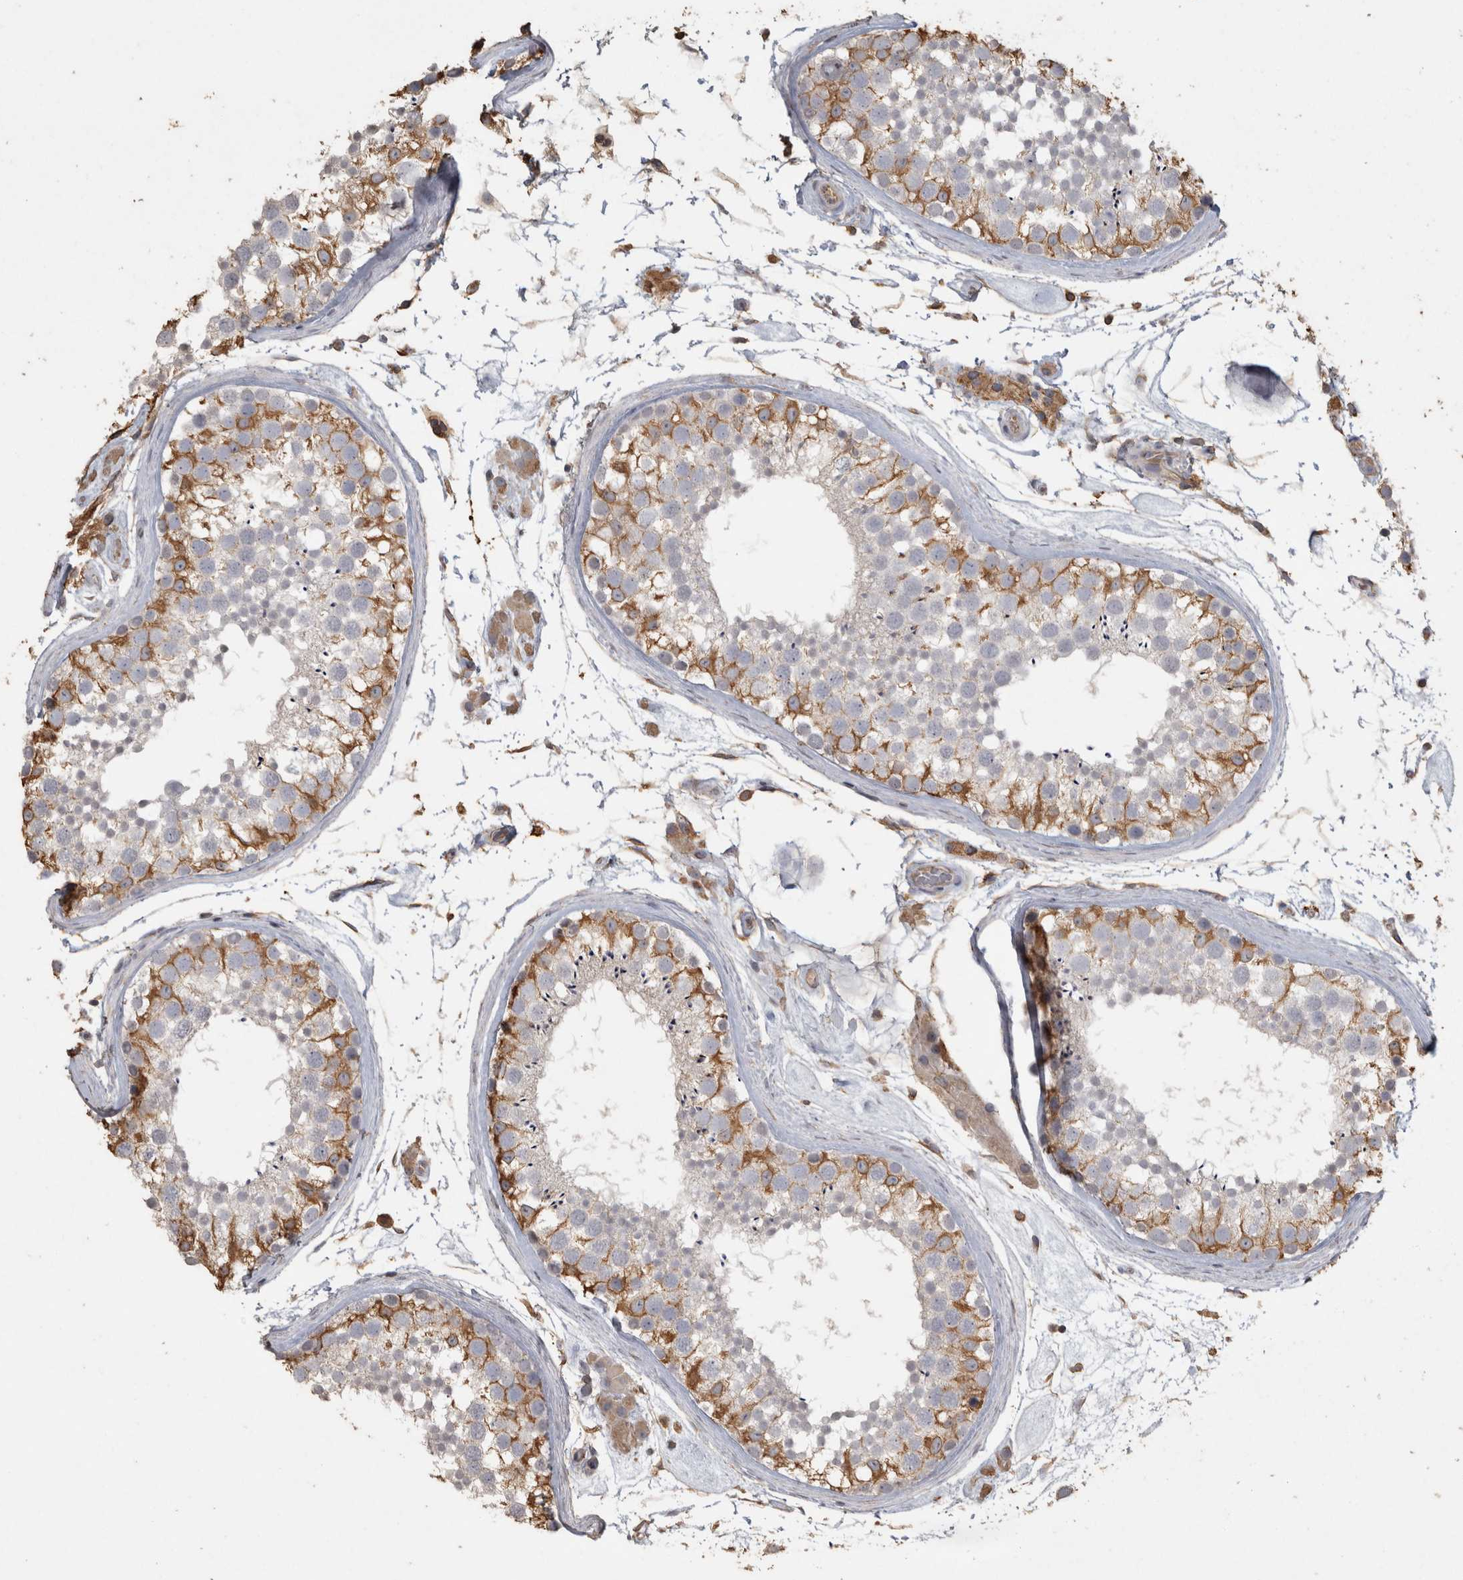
{"staining": {"intensity": "moderate", "quantity": "25%-75%", "location": "cytoplasmic/membranous"}, "tissue": "testis", "cell_type": "Cells in seminiferous ducts", "image_type": "normal", "snomed": [{"axis": "morphology", "description": "Normal tissue, NOS"}, {"axis": "topography", "description": "Testis"}], "caption": "The micrograph reveals immunohistochemical staining of benign testis. There is moderate cytoplasmic/membranous staining is identified in about 25%-75% of cells in seminiferous ducts.", "gene": "REPS2", "patient": {"sex": "male", "age": 46}}